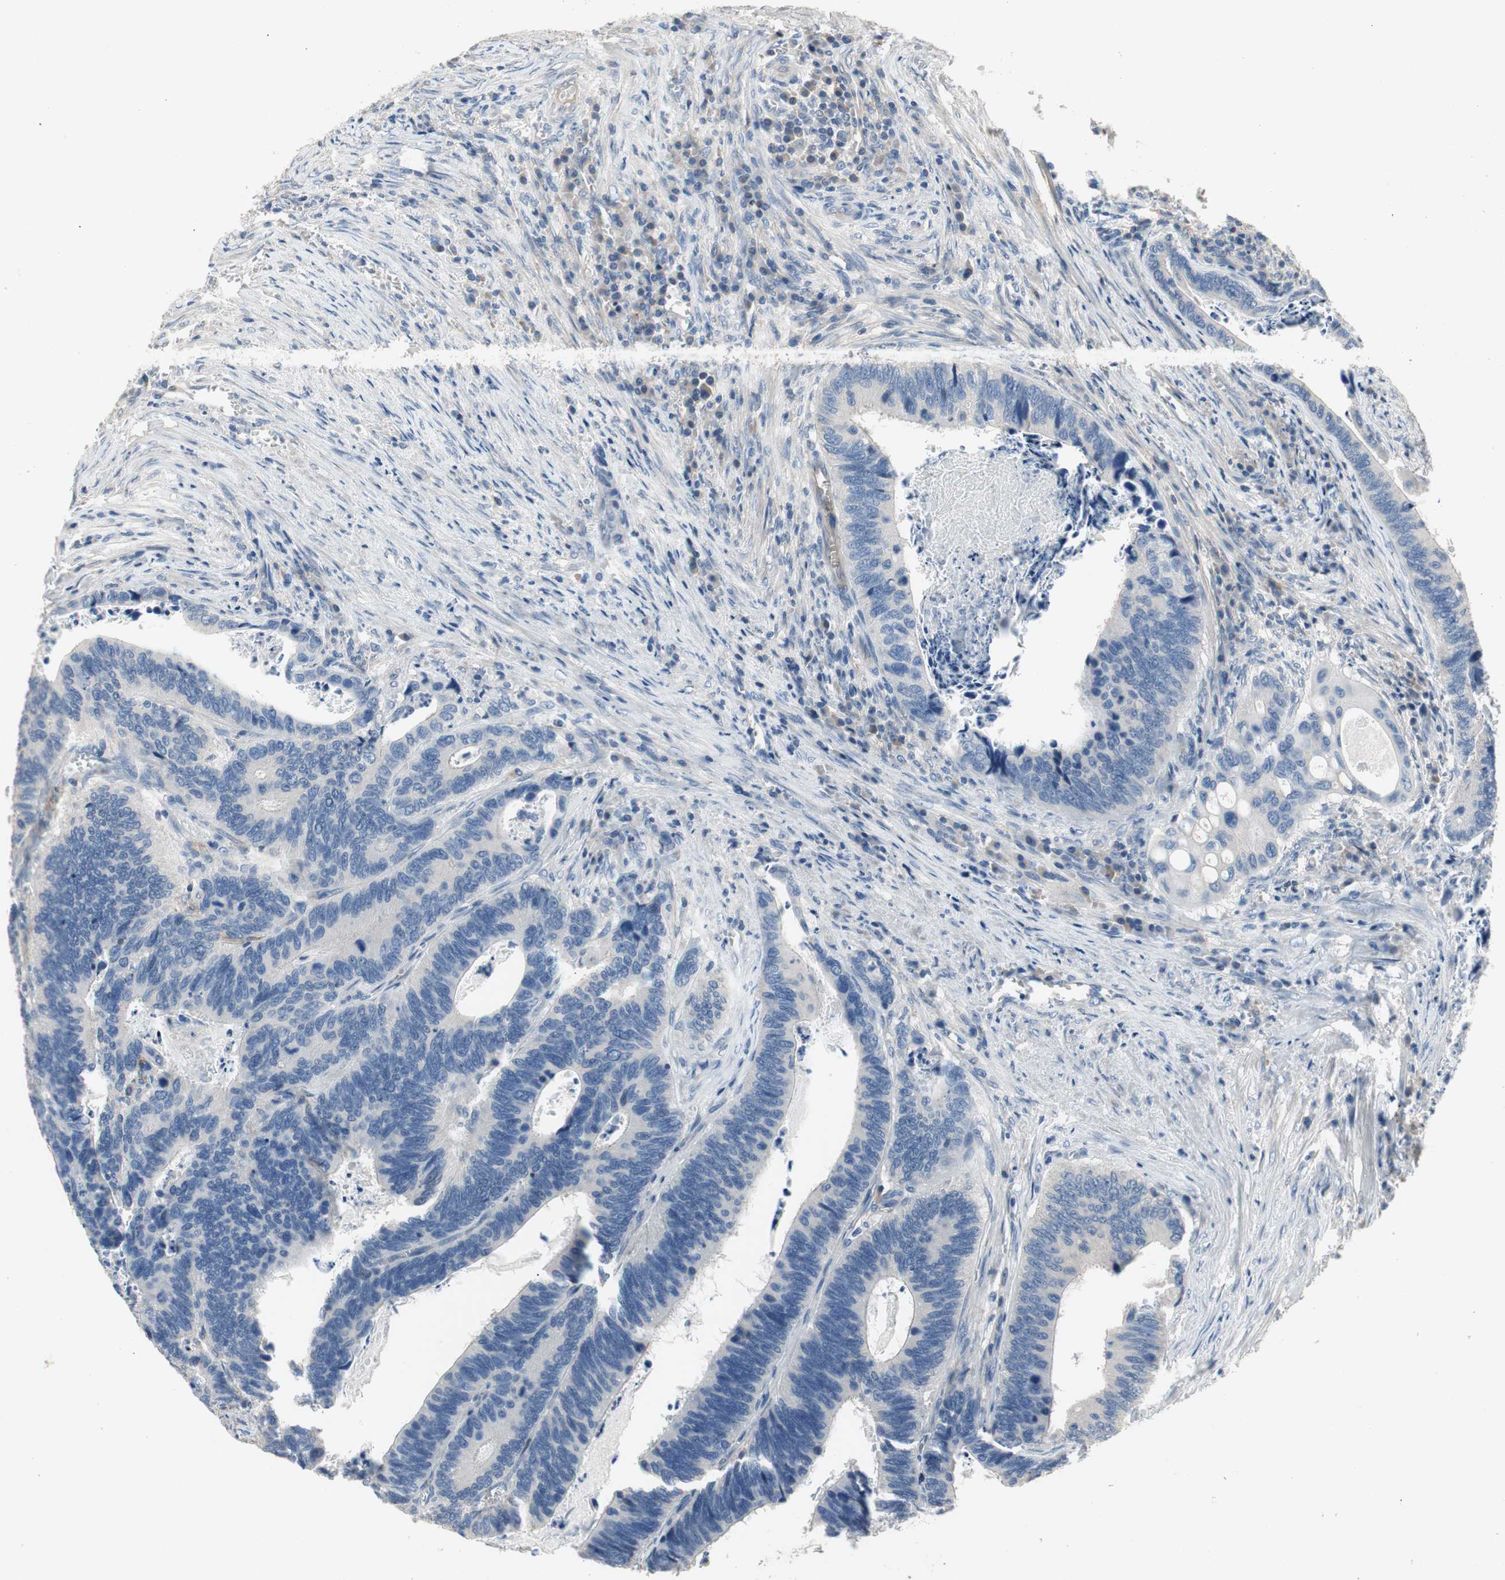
{"staining": {"intensity": "negative", "quantity": "none", "location": "none"}, "tissue": "colorectal cancer", "cell_type": "Tumor cells", "image_type": "cancer", "snomed": [{"axis": "morphology", "description": "Adenocarcinoma, NOS"}, {"axis": "topography", "description": "Colon"}], "caption": "Immunohistochemistry (IHC) image of human adenocarcinoma (colorectal) stained for a protein (brown), which demonstrates no expression in tumor cells.", "gene": "ALPL", "patient": {"sex": "male", "age": 72}}